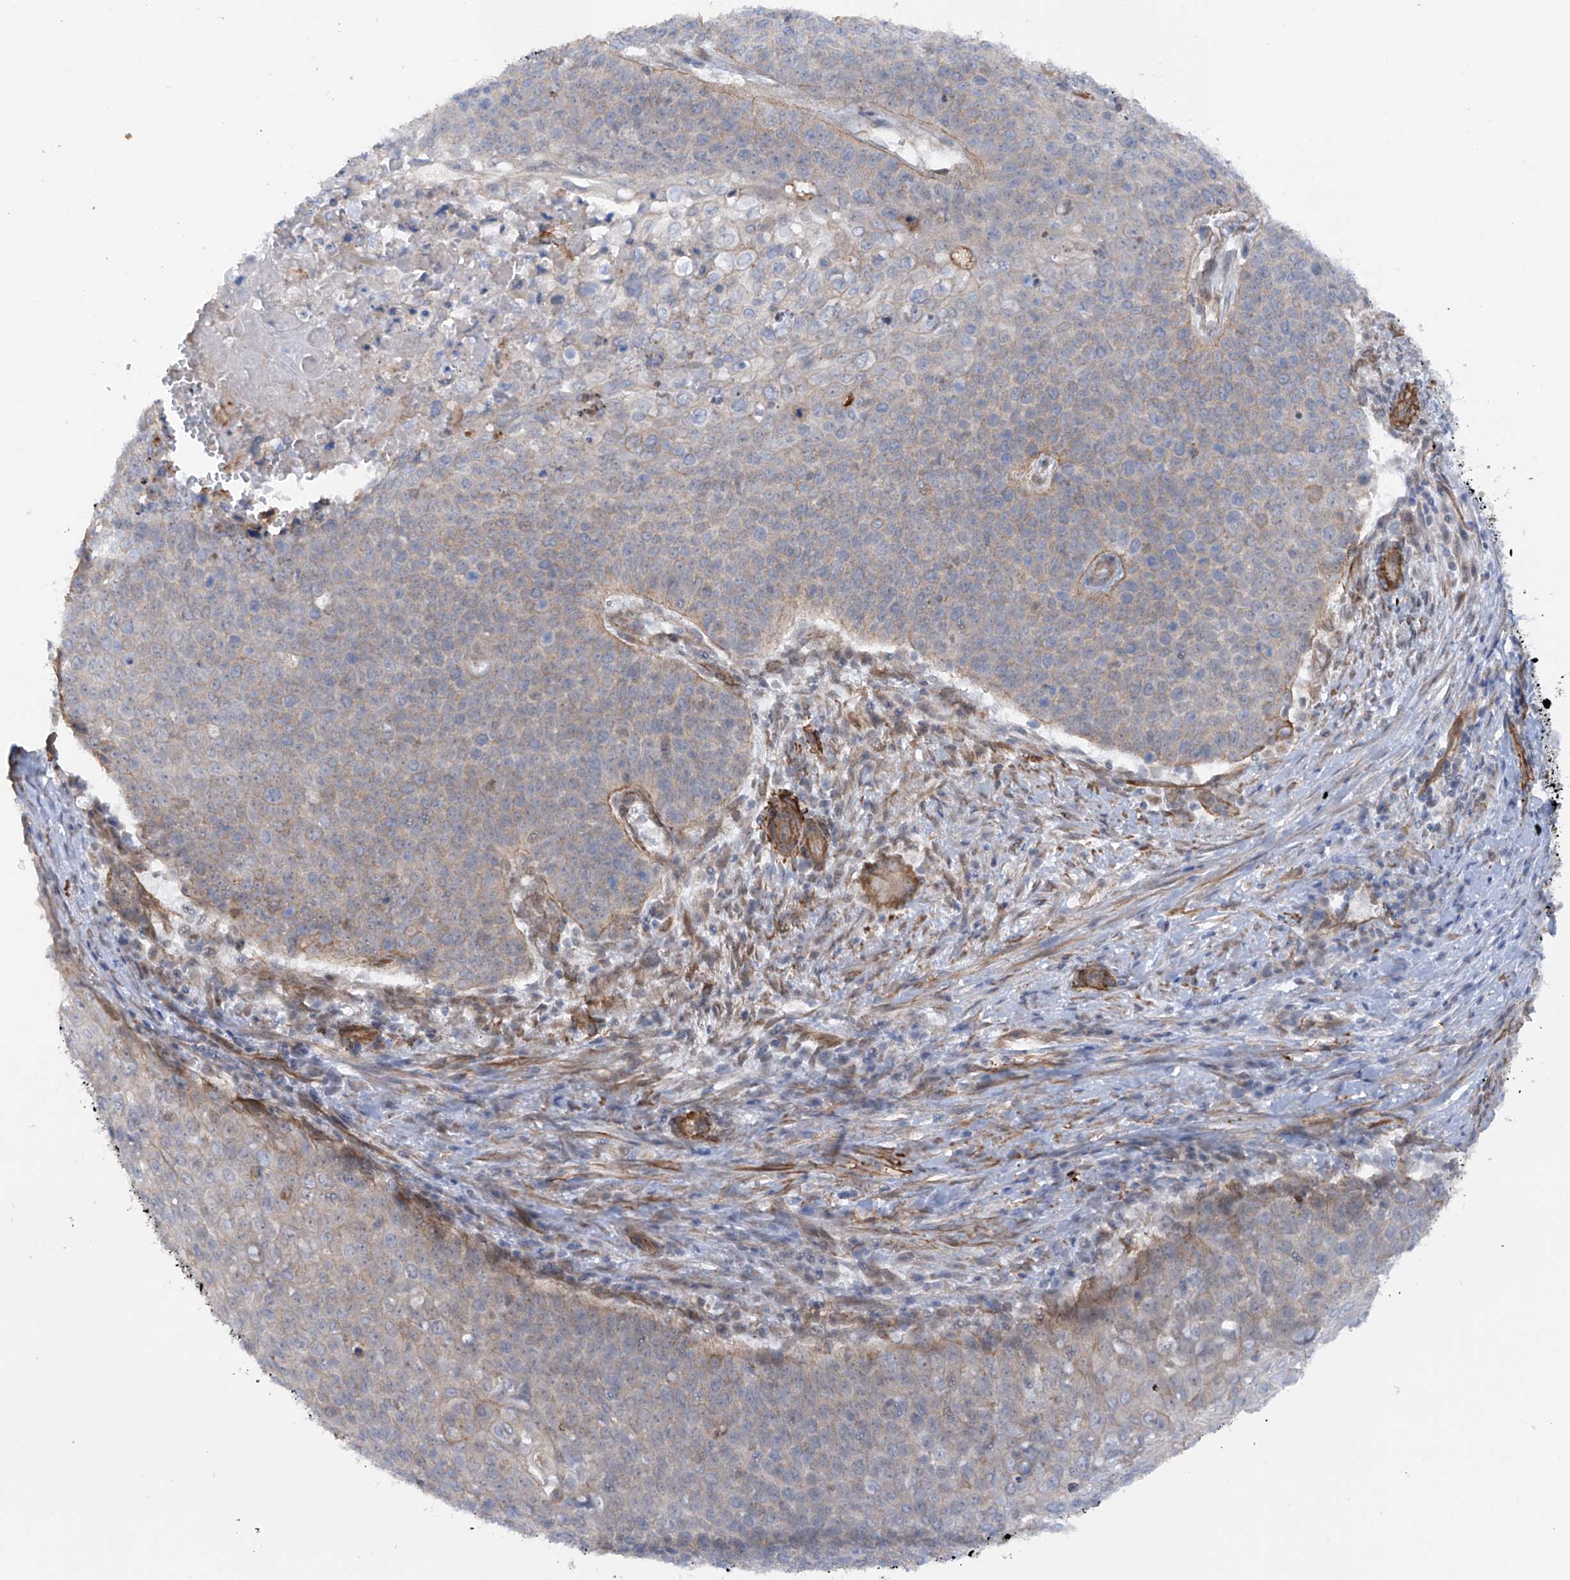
{"staining": {"intensity": "weak", "quantity": "25%-75%", "location": "cytoplasmic/membranous"}, "tissue": "cervical cancer", "cell_type": "Tumor cells", "image_type": "cancer", "snomed": [{"axis": "morphology", "description": "Squamous cell carcinoma, NOS"}, {"axis": "topography", "description": "Cervix"}], "caption": "Protein expression analysis of squamous cell carcinoma (cervical) reveals weak cytoplasmic/membranous expression in approximately 25%-75% of tumor cells.", "gene": "ZNF490", "patient": {"sex": "female", "age": 39}}